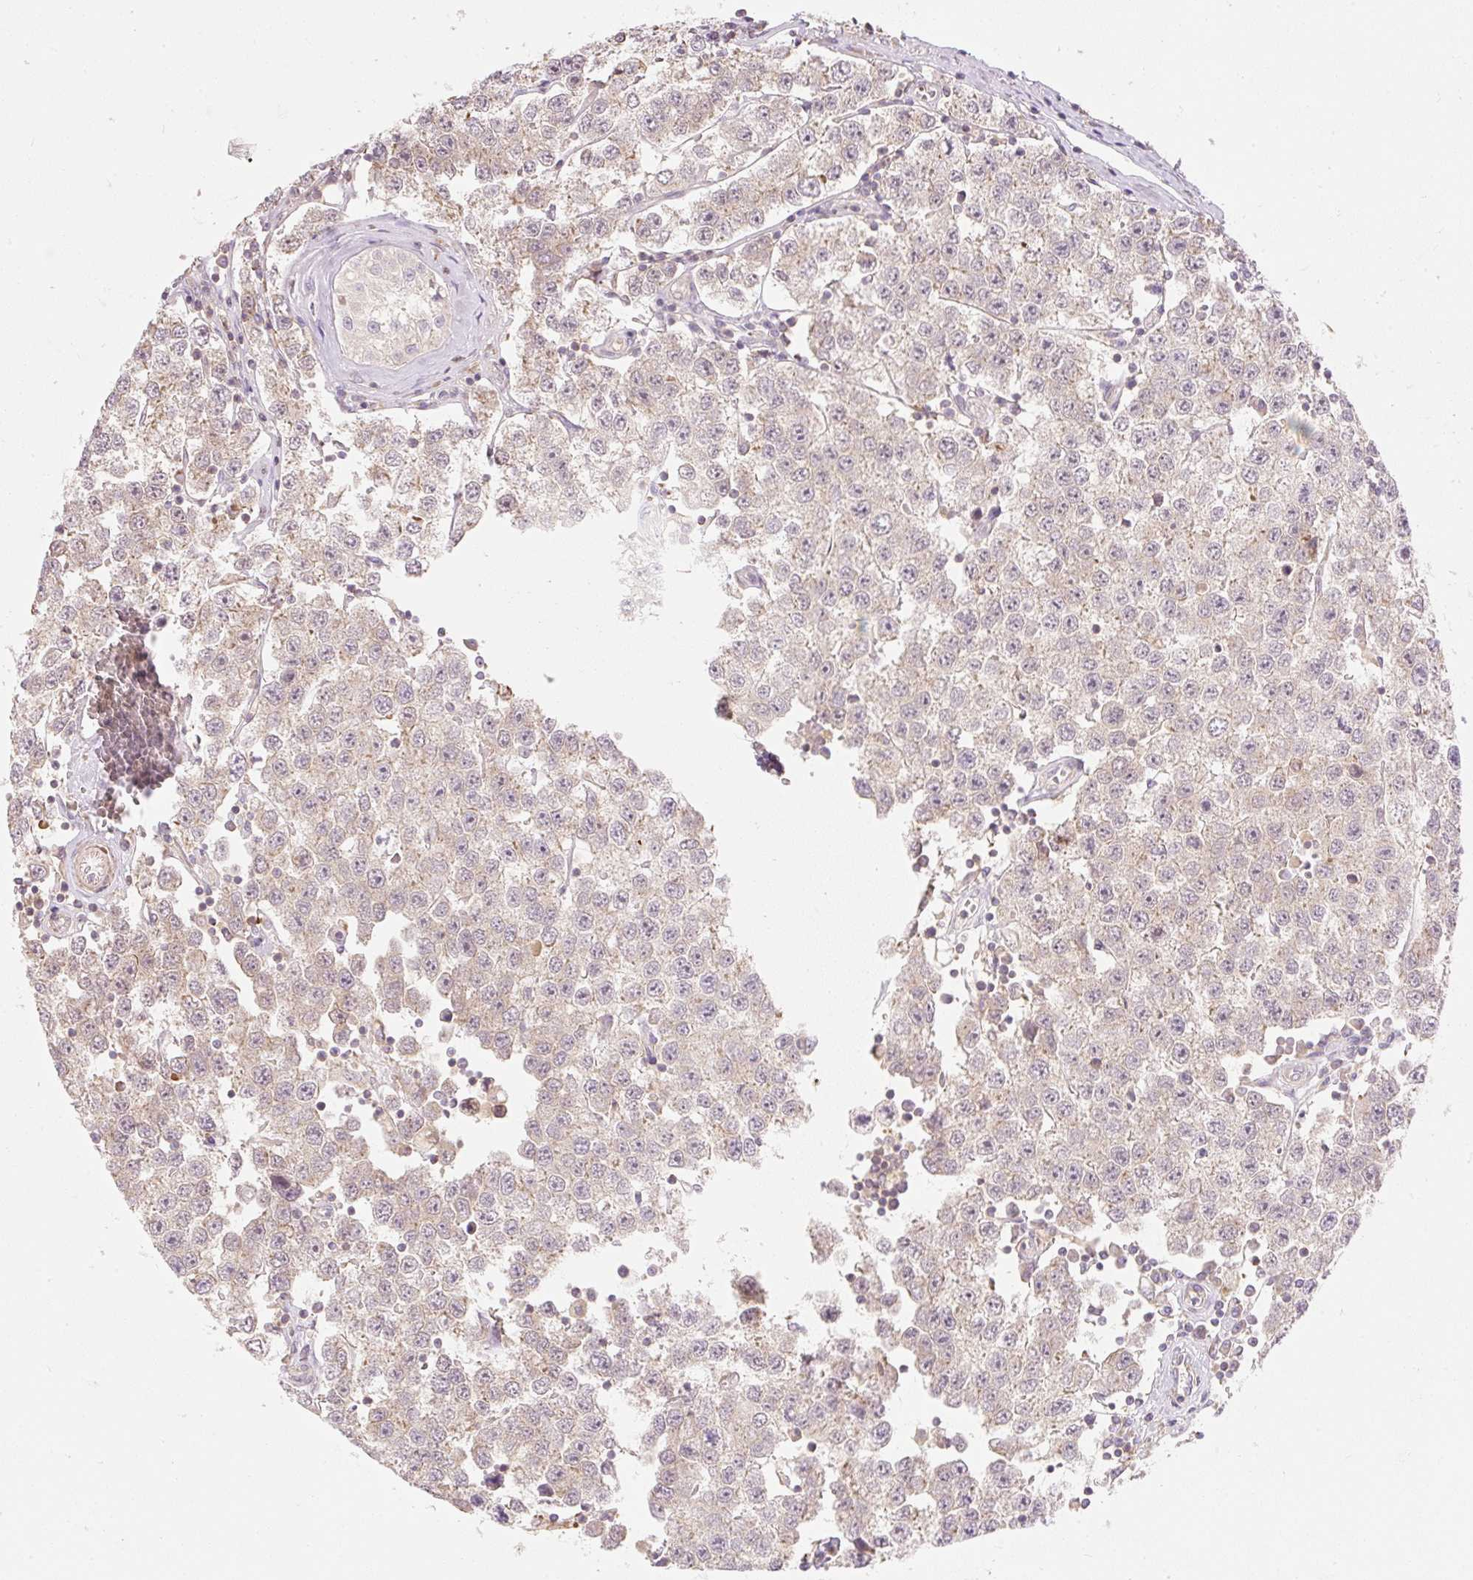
{"staining": {"intensity": "weak", "quantity": ">75%", "location": "cytoplasmic/membranous"}, "tissue": "testis cancer", "cell_type": "Tumor cells", "image_type": "cancer", "snomed": [{"axis": "morphology", "description": "Seminoma, NOS"}, {"axis": "topography", "description": "Testis"}], "caption": "A photomicrograph showing weak cytoplasmic/membranous positivity in about >75% of tumor cells in testis cancer (seminoma), as visualized by brown immunohistochemical staining.", "gene": "EMC10", "patient": {"sex": "male", "age": 34}}